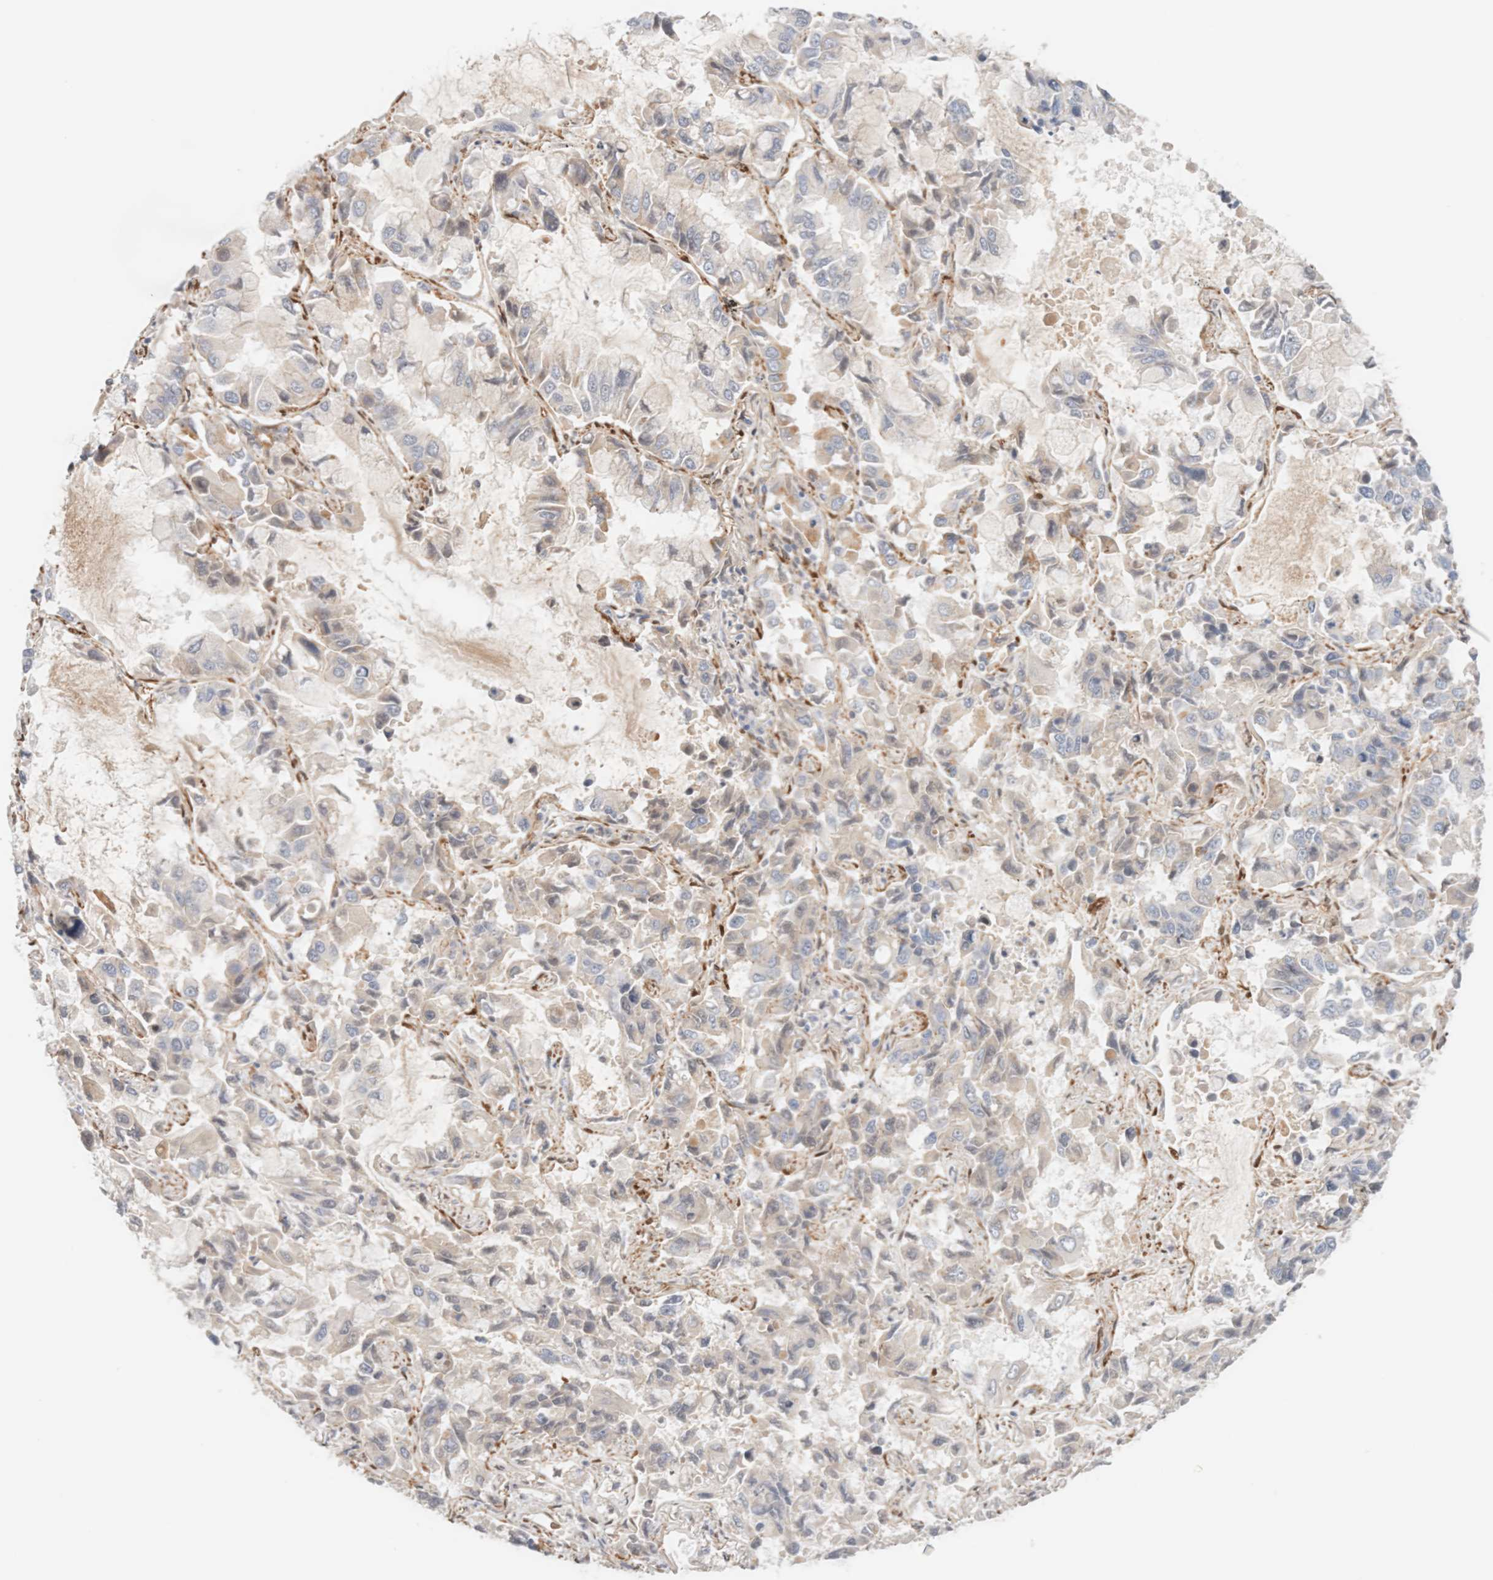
{"staining": {"intensity": "negative", "quantity": "none", "location": "none"}, "tissue": "lung cancer", "cell_type": "Tumor cells", "image_type": "cancer", "snomed": [{"axis": "morphology", "description": "Adenocarcinoma, NOS"}, {"axis": "topography", "description": "Lung"}], "caption": "There is no significant positivity in tumor cells of adenocarcinoma (lung).", "gene": "LMCD1", "patient": {"sex": "male", "age": 64}}